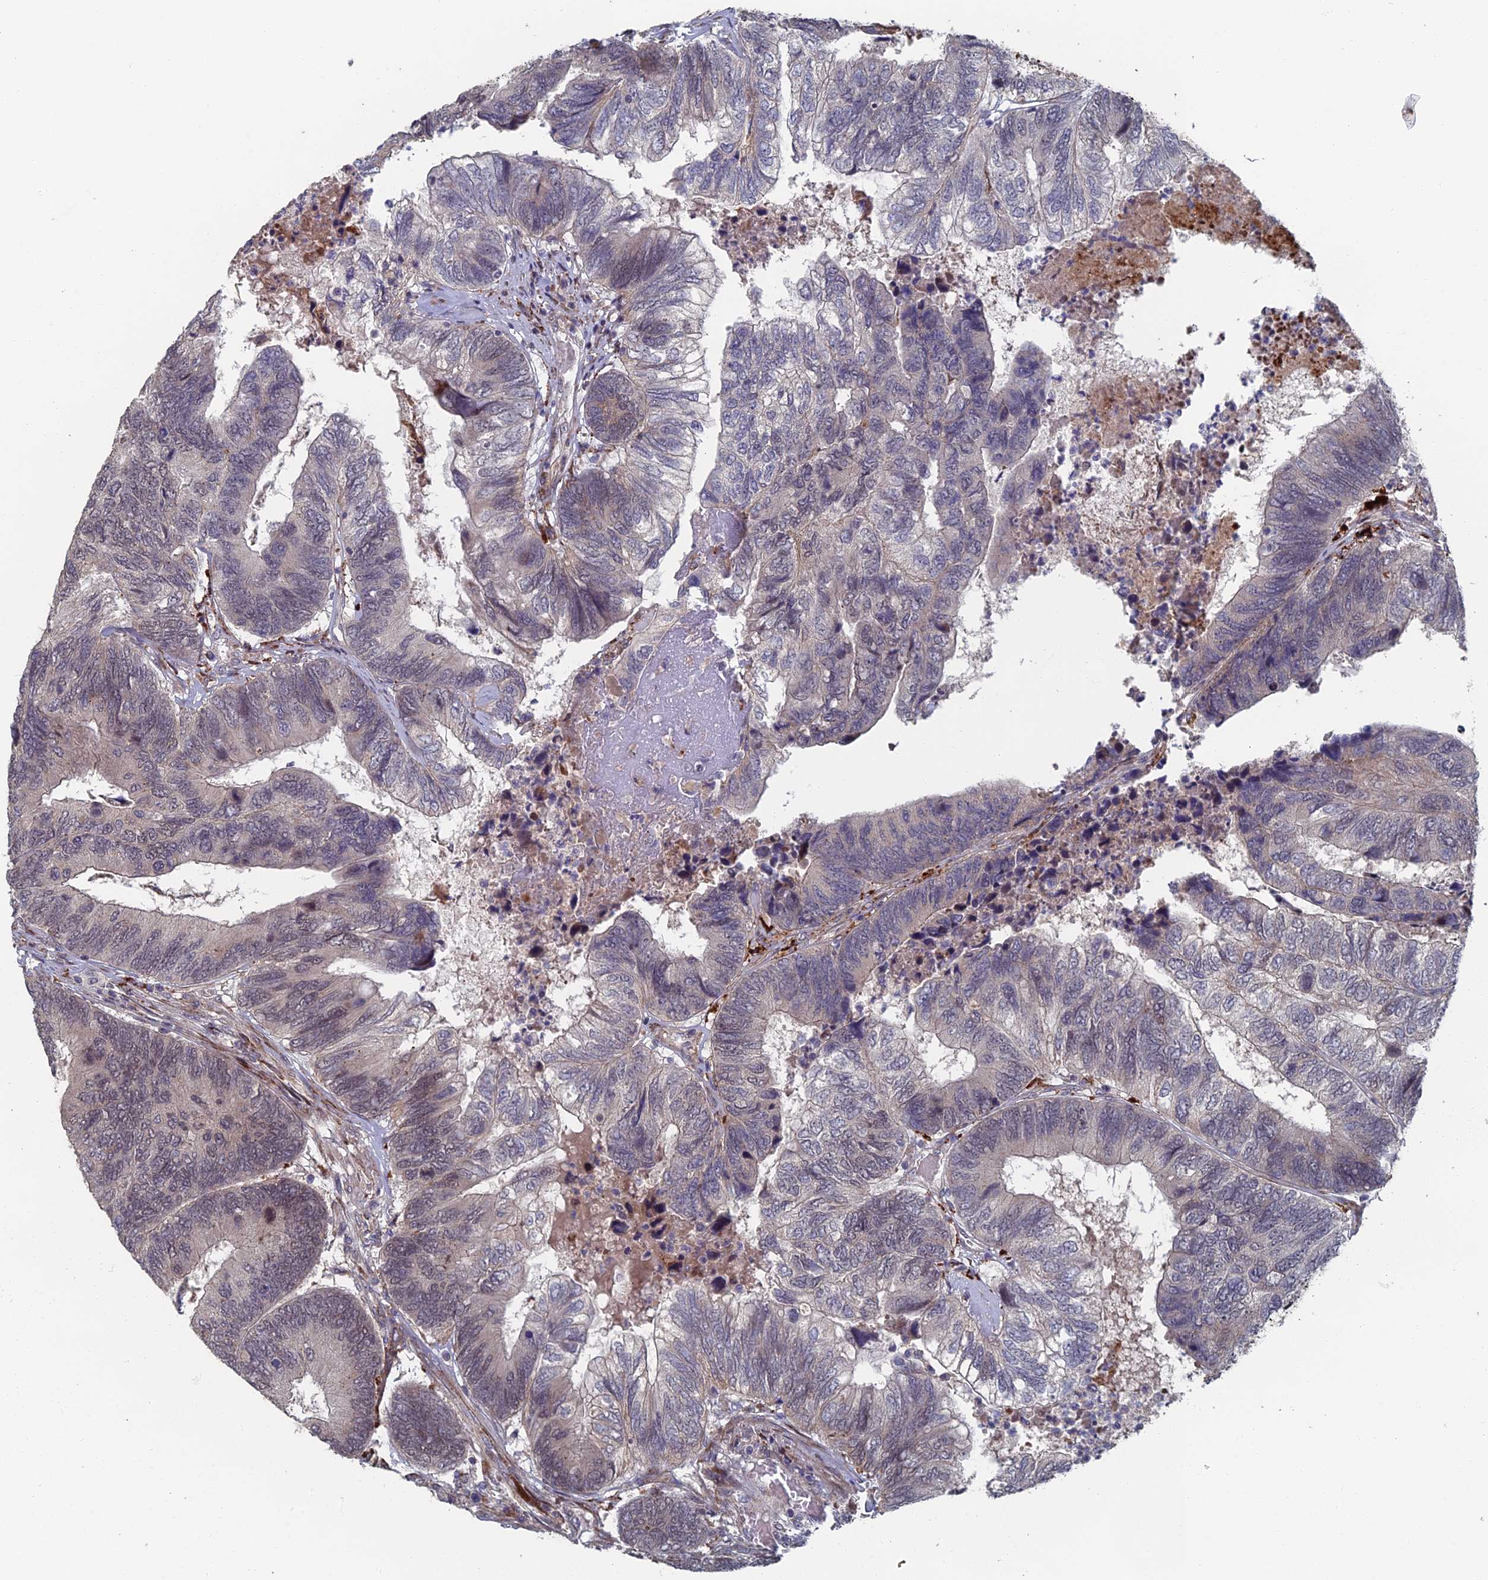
{"staining": {"intensity": "weak", "quantity": "<25%", "location": "nuclear"}, "tissue": "colorectal cancer", "cell_type": "Tumor cells", "image_type": "cancer", "snomed": [{"axis": "morphology", "description": "Adenocarcinoma, NOS"}, {"axis": "topography", "description": "Colon"}], "caption": "Tumor cells are negative for protein expression in human colorectal adenocarcinoma.", "gene": "GTF2IRD1", "patient": {"sex": "female", "age": 67}}